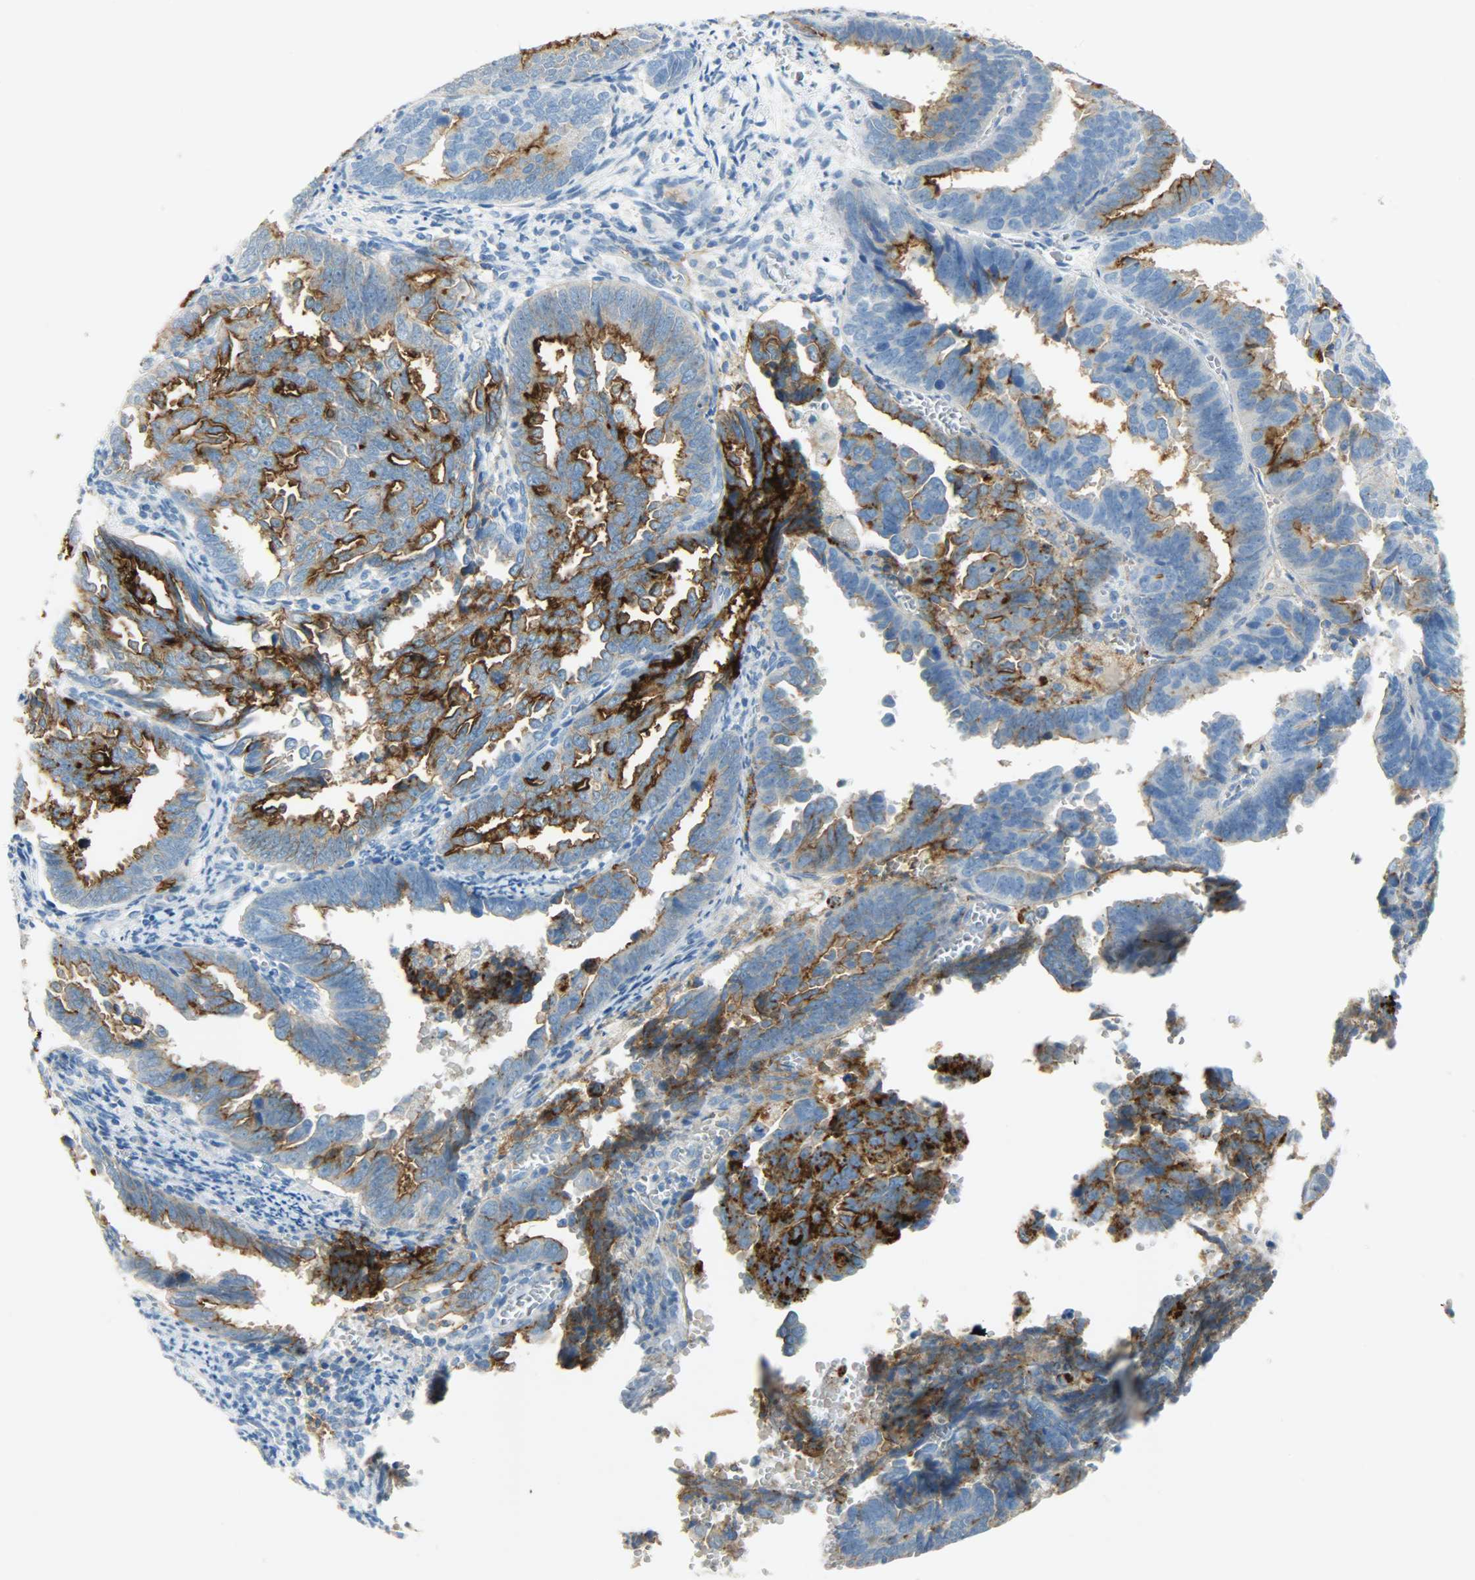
{"staining": {"intensity": "strong", "quantity": ">75%", "location": "cytoplasmic/membranous"}, "tissue": "endometrial cancer", "cell_type": "Tumor cells", "image_type": "cancer", "snomed": [{"axis": "morphology", "description": "Adenocarcinoma, NOS"}, {"axis": "topography", "description": "Endometrium"}], "caption": "DAB immunohistochemical staining of endometrial cancer (adenocarcinoma) shows strong cytoplasmic/membranous protein expression in about >75% of tumor cells. The staining was performed using DAB, with brown indicating positive protein expression. Nuclei are stained blue with hematoxylin.", "gene": "PROM1", "patient": {"sex": "female", "age": 75}}